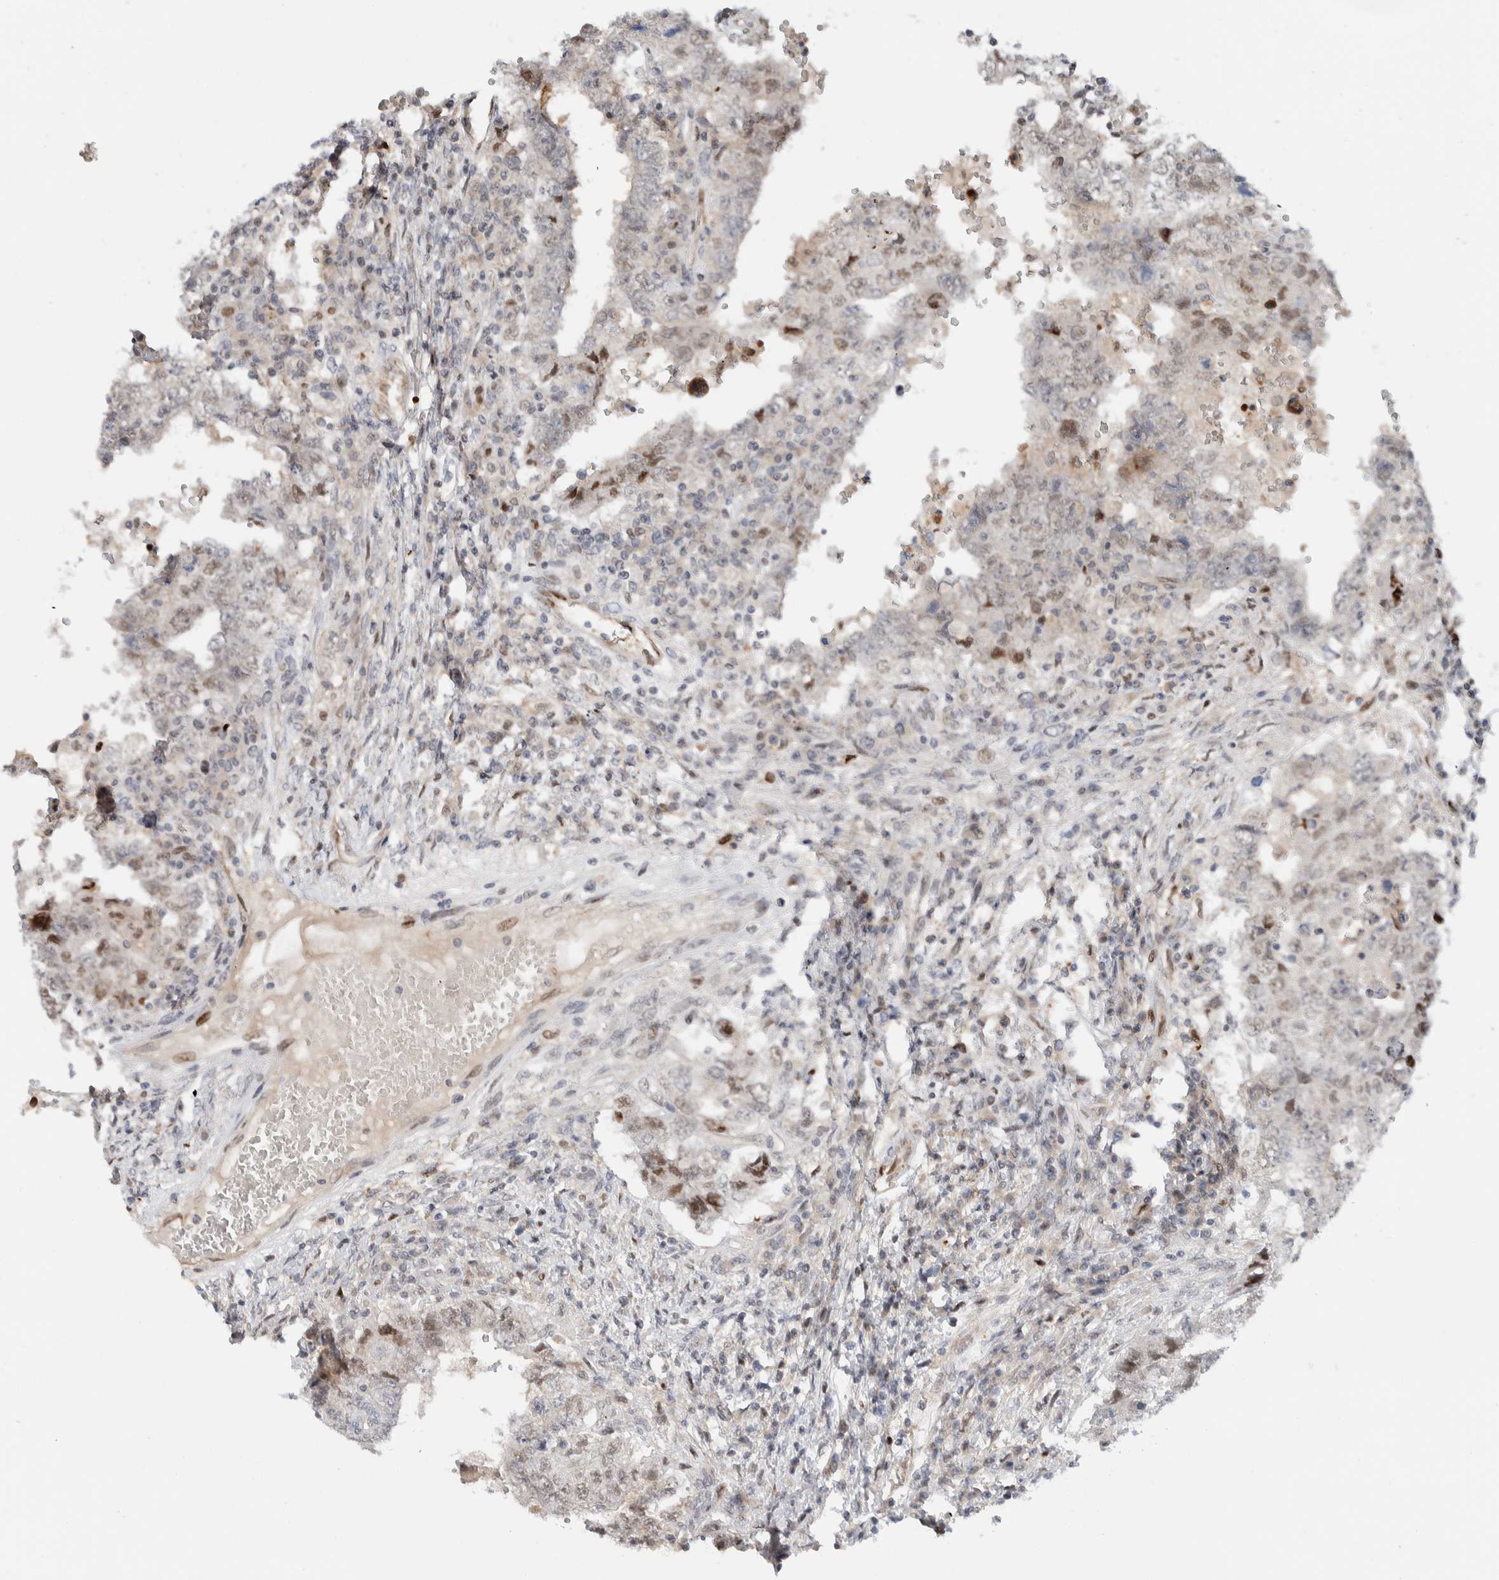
{"staining": {"intensity": "negative", "quantity": "none", "location": "none"}, "tissue": "testis cancer", "cell_type": "Tumor cells", "image_type": "cancer", "snomed": [{"axis": "morphology", "description": "Carcinoma, Embryonal, NOS"}, {"axis": "topography", "description": "Testis"}], "caption": "The micrograph exhibits no staining of tumor cells in testis cancer (embryonal carcinoma). (DAB (3,3'-diaminobenzidine) immunohistochemistry (IHC), high magnification).", "gene": "NCR3LG1", "patient": {"sex": "male", "age": 26}}